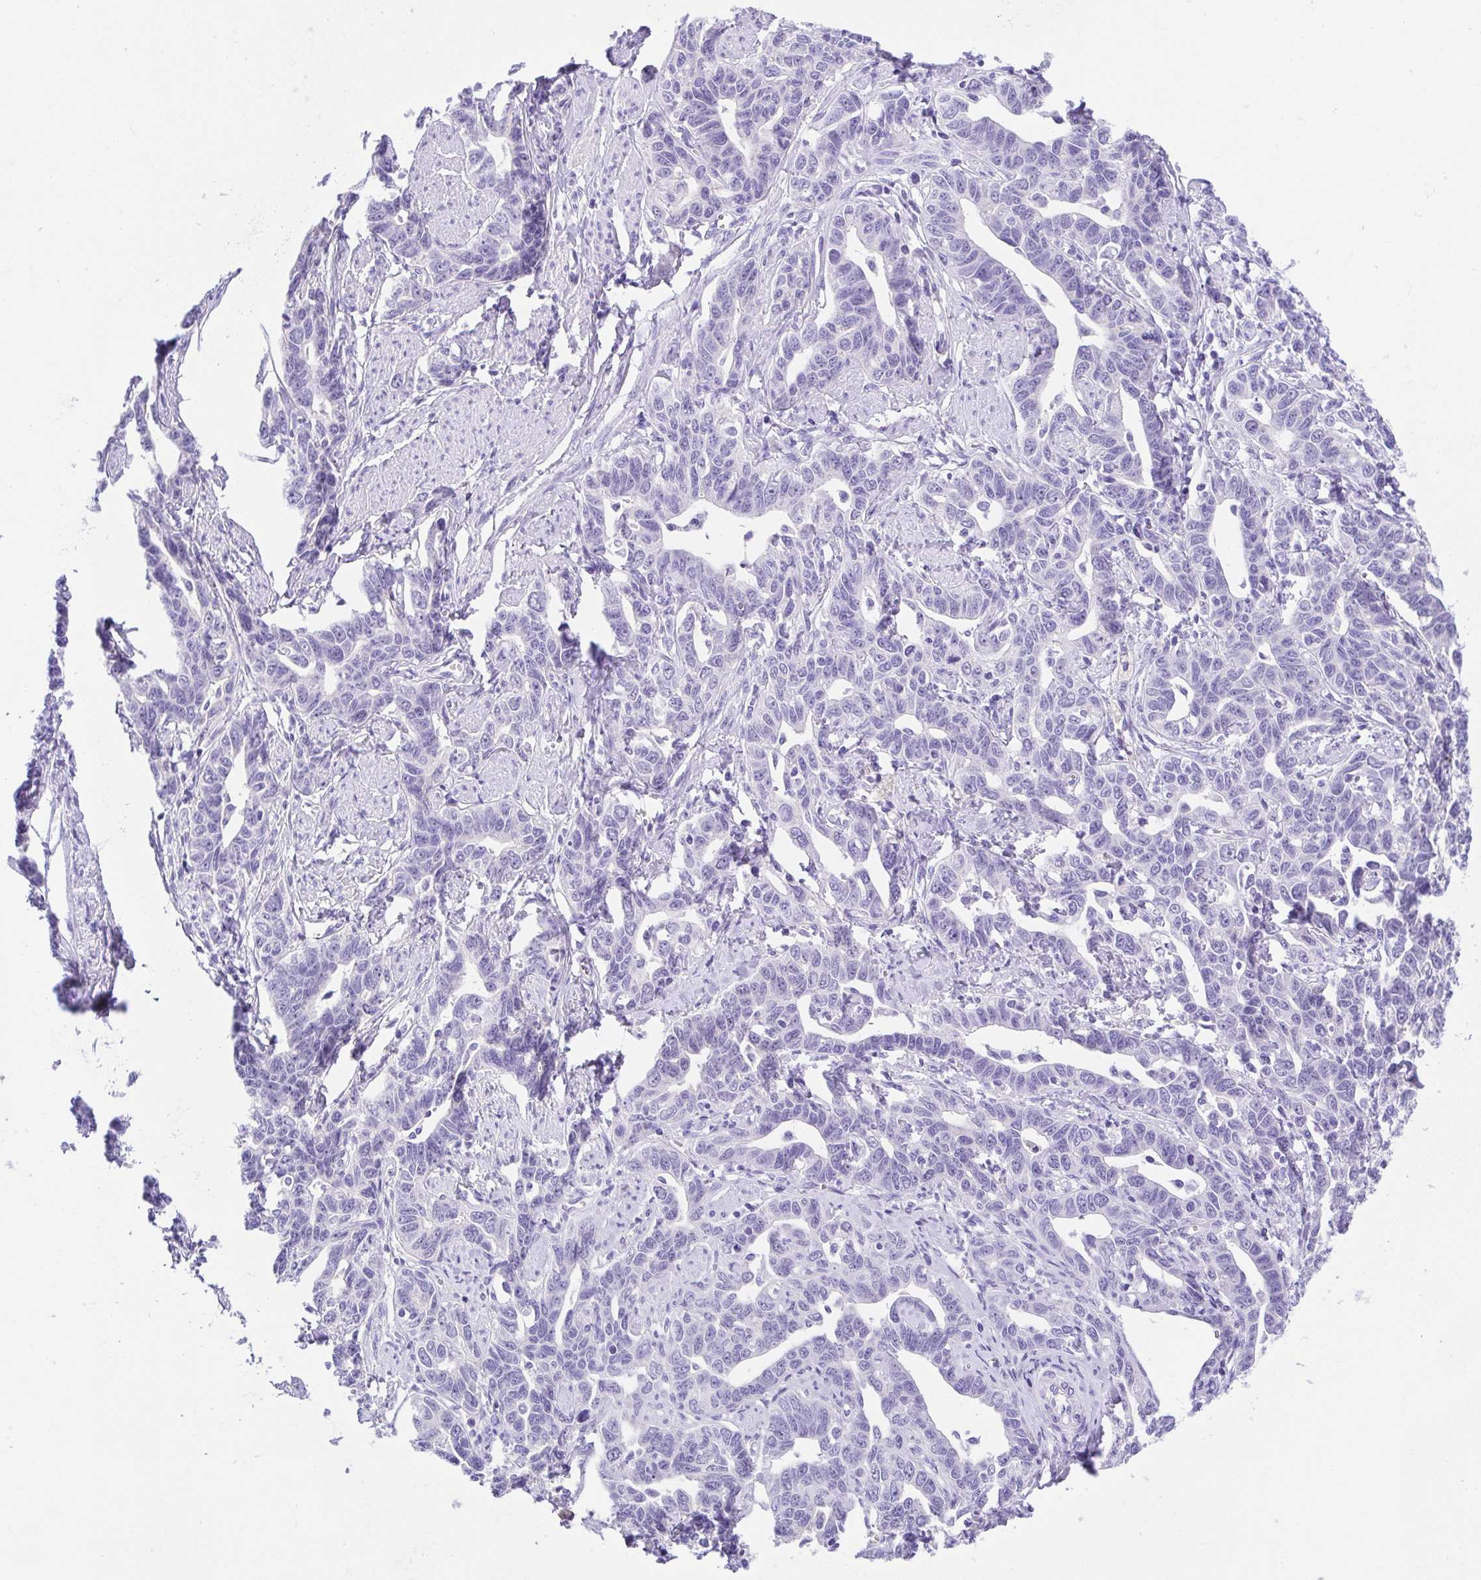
{"staining": {"intensity": "negative", "quantity": "none", "location": "none"}, "tissue": "ovarian cancer", "cell_type": "Tumor cells", "image_type": "cancer", "snomed": [{"axis": "morphology", "description": "Cystadenocarcinoma, serous, NOS"}, {"axis": "topography", "description": "Ovary"}], "caption": "Tumor cells show no significant protein staining in serous cystadenocarcinoma (ovarian).", "gene": "SPATA4", "patient": {"sex": "female", "age": 69}}